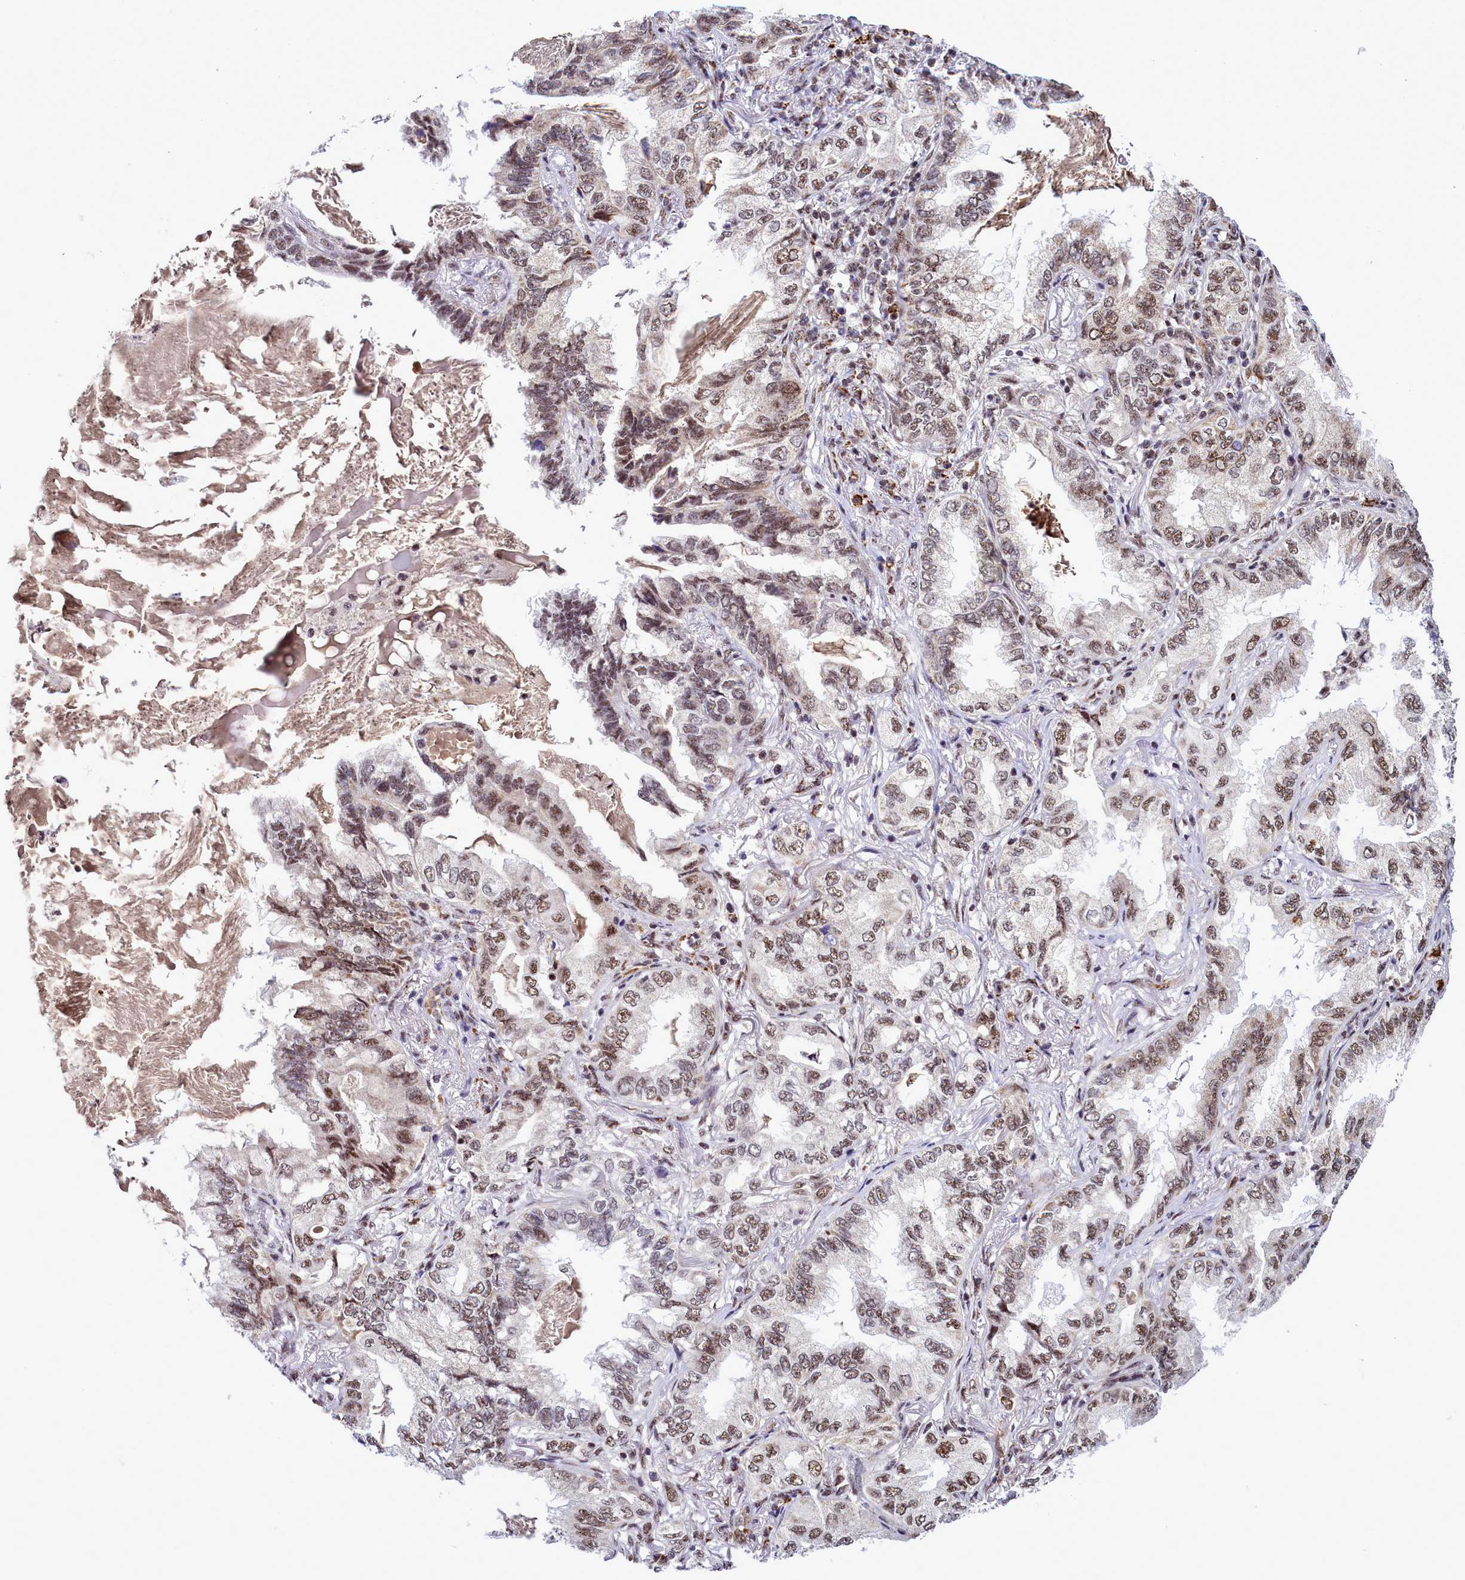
{"staining": {"intensity": "moderate", "quantity": "25%-75%", "location": "nuclear"}, "tissue": "lung cancer", "cell_type": "Tumor cells", "image_type": "cancer", "snomed": [{"axis": "morphology", "description": "Adenocarcinoma, NOS"}, {"axis": "topography", "description": "Lung"}], "caption": "Tumor cells exhibit medium levels of moderate nuclear positivity in about 25%-75% of cells in human lung cancer (adenocarcinoma).", "gene": "POM121L2", "patient": {"sex": "female", "age": 69}}